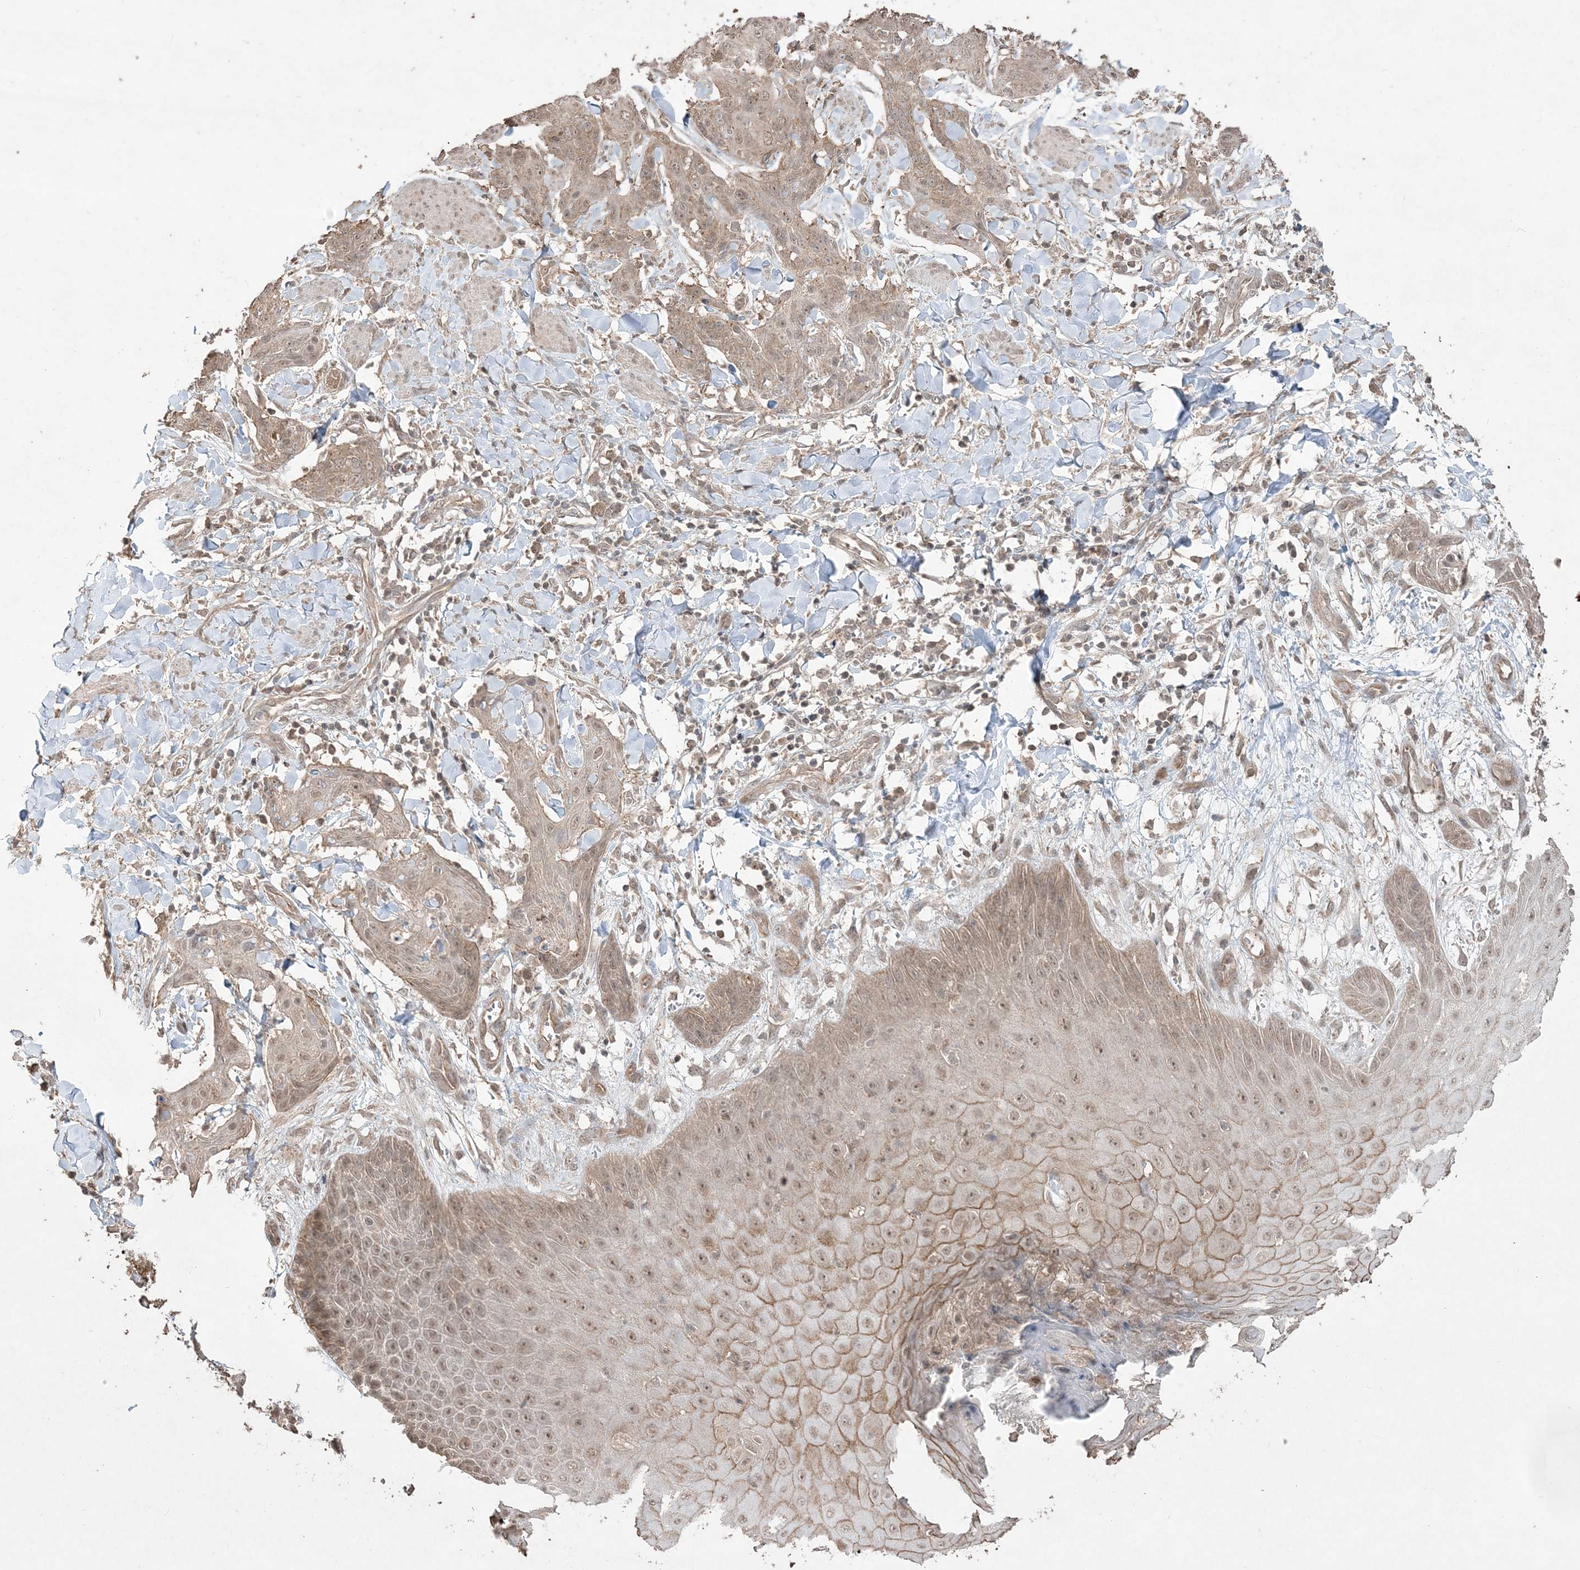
{"staining": {"intensity": "weak", "quantity": "25%-75%", "location": "cytoplasmic/membranous,nuclear"}, "tissue": "skin cancer", "cell_type": "Tumor cells", "image_type": "cancer", "snomed": [{"axis": "morphology", "description": "Squamous cell carcinoma, NOS"}, {"axis": "topography", "description": "Skin"}, {"axis": "topography", "description": "Vulva"}], "caption": "IHC of skin cancer (squamous cell carcinoma) reveals low levels of weak cytoplasmic/membranous and nuclear staining in about 25%-75% of tumor cells.", "gene": "EHHADH", "patient": {"sex": "female", "age": 85}}